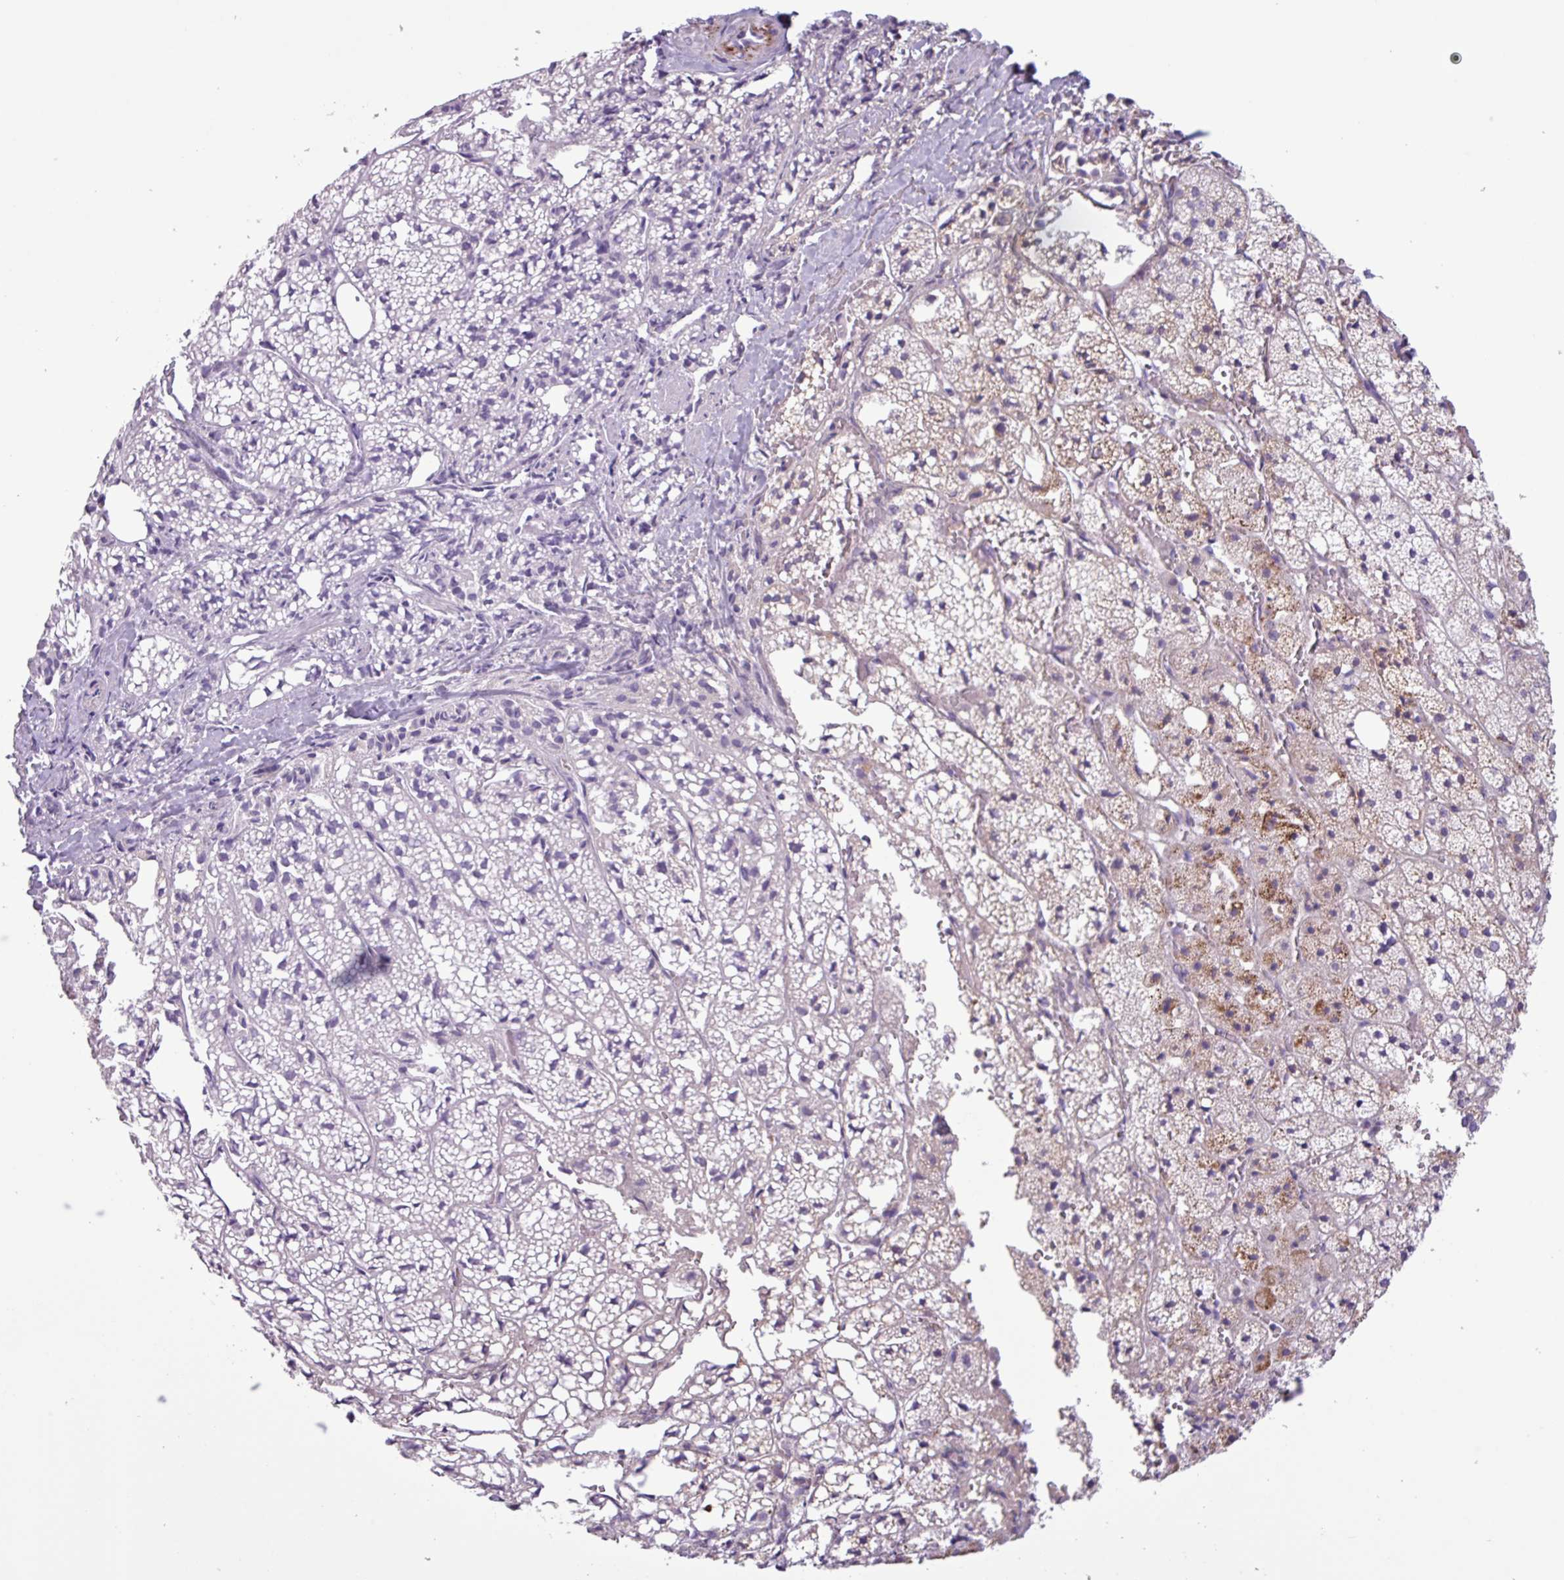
{"staining": {"intensity": "moderate", "quantity": "<25%", "location": "cytoplasmic/membranous"}, "tissue": "adrenal gland", "cell_type": "Glandular cells", "image_type": "normal", "snomed": [{"axis": "morphology", "description": "Normal tissue, NOS"}, {"axis": "topography", "description": "Adrenal gland"}], "caption": "Immunohistochemical staining of unremarkable human adrenal gland shows low levels of moderate cytoplasmic/membranous expression in approximately <25% of glandular cells.", "gene": "C4A", "patient": {"sex": "male", "age": 53}}